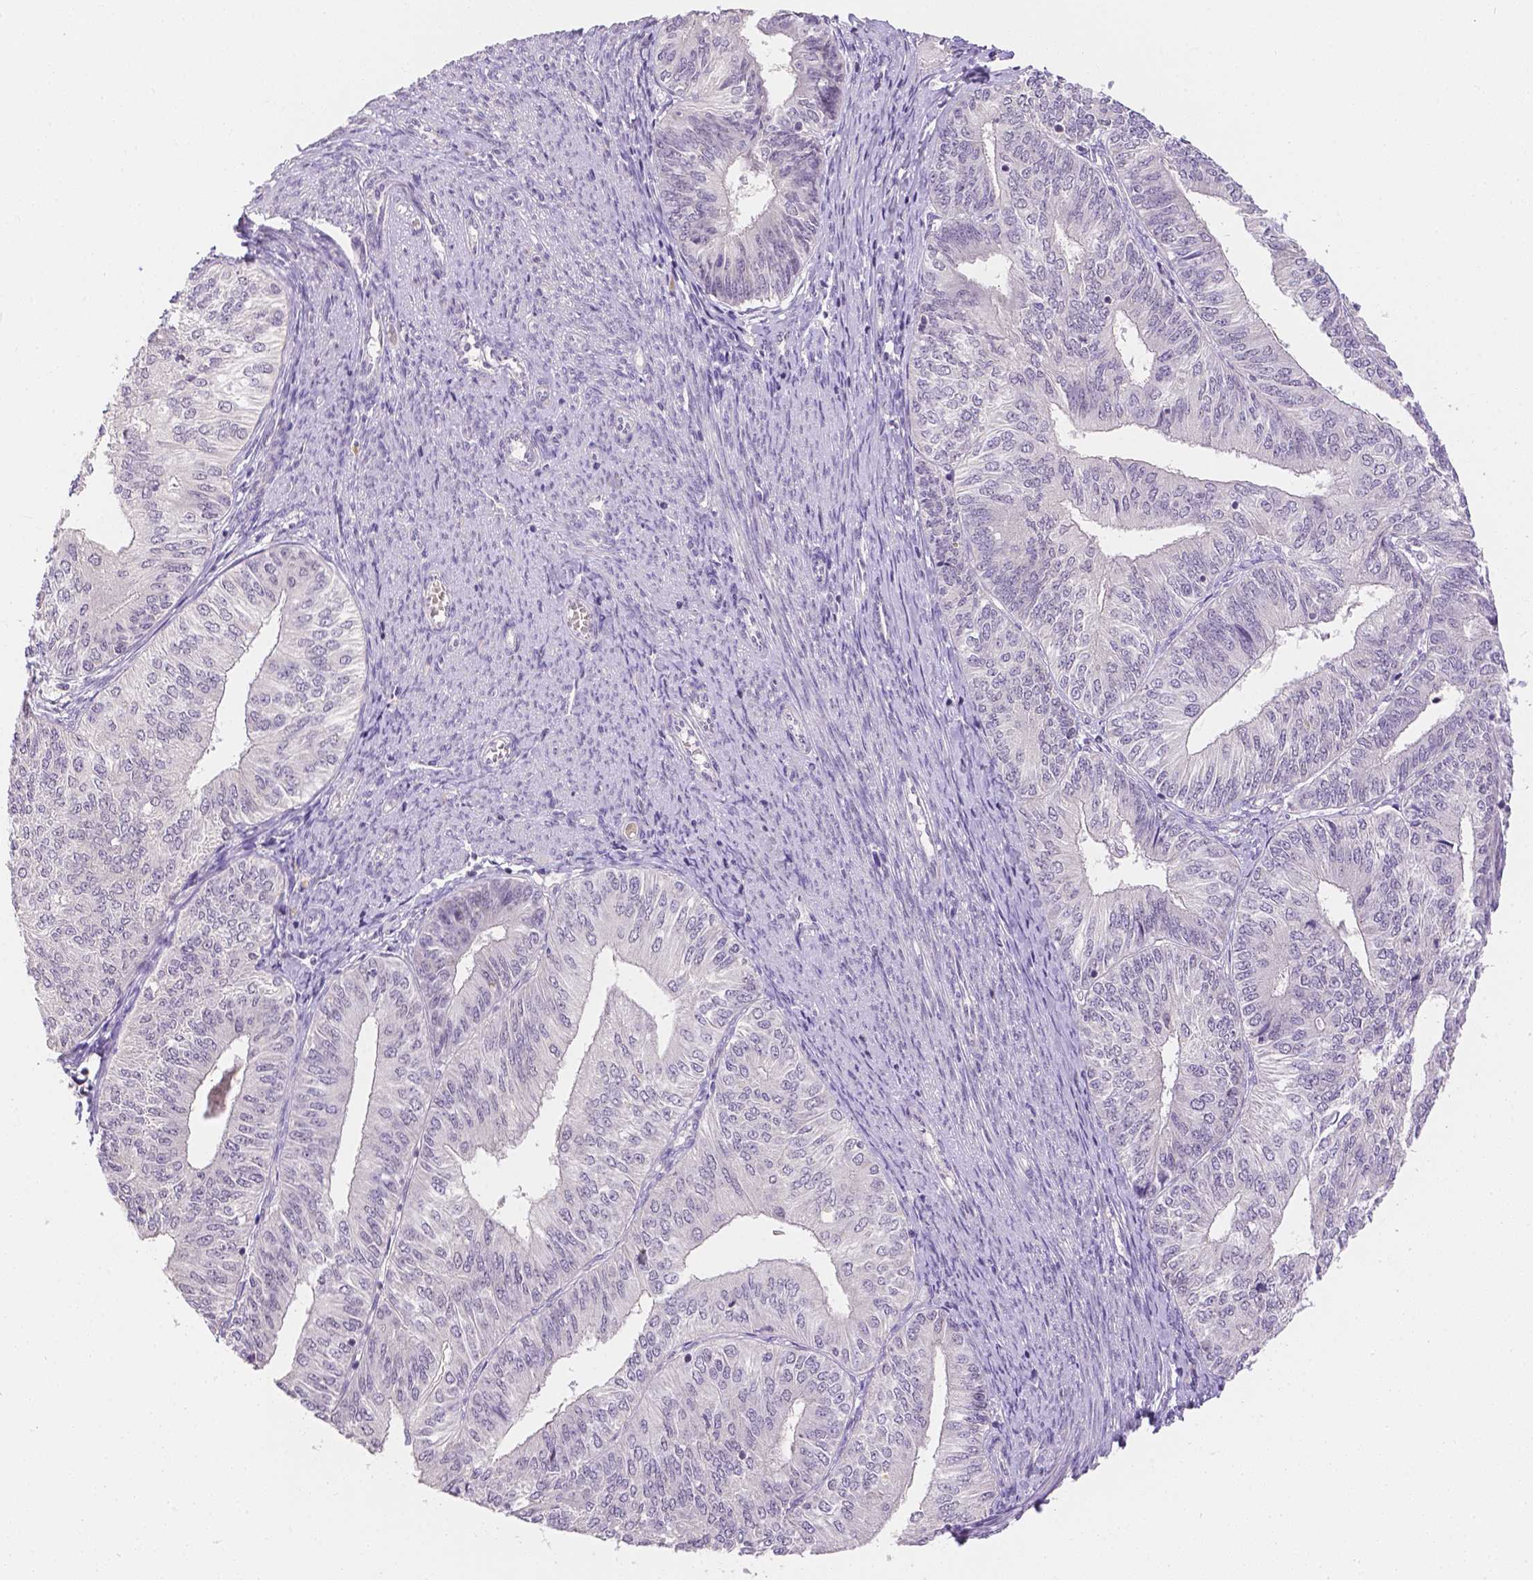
{"staining": {"intensity": "negative", "quantity": "none", "location": "none"}, "tissue": "endometrial cancer", "cell_type": "Tumor cells", "image_type": "cancer", "snomed": [{"axis": "morphology", "description": "Adenocarcinoma, NOS"}, {"axis": "topography", "description": "Endometrium"}], "caption": "High magnification brightfield microscopy of endometrial cancer stained with DAB (3,3'-diaminobenzidine) (brown) and counterstained with hematoxylin (blue): tumor cells show no significant expression.", "gene": "ZNF280B", "patient": {"sex": "female", "age": 58}}